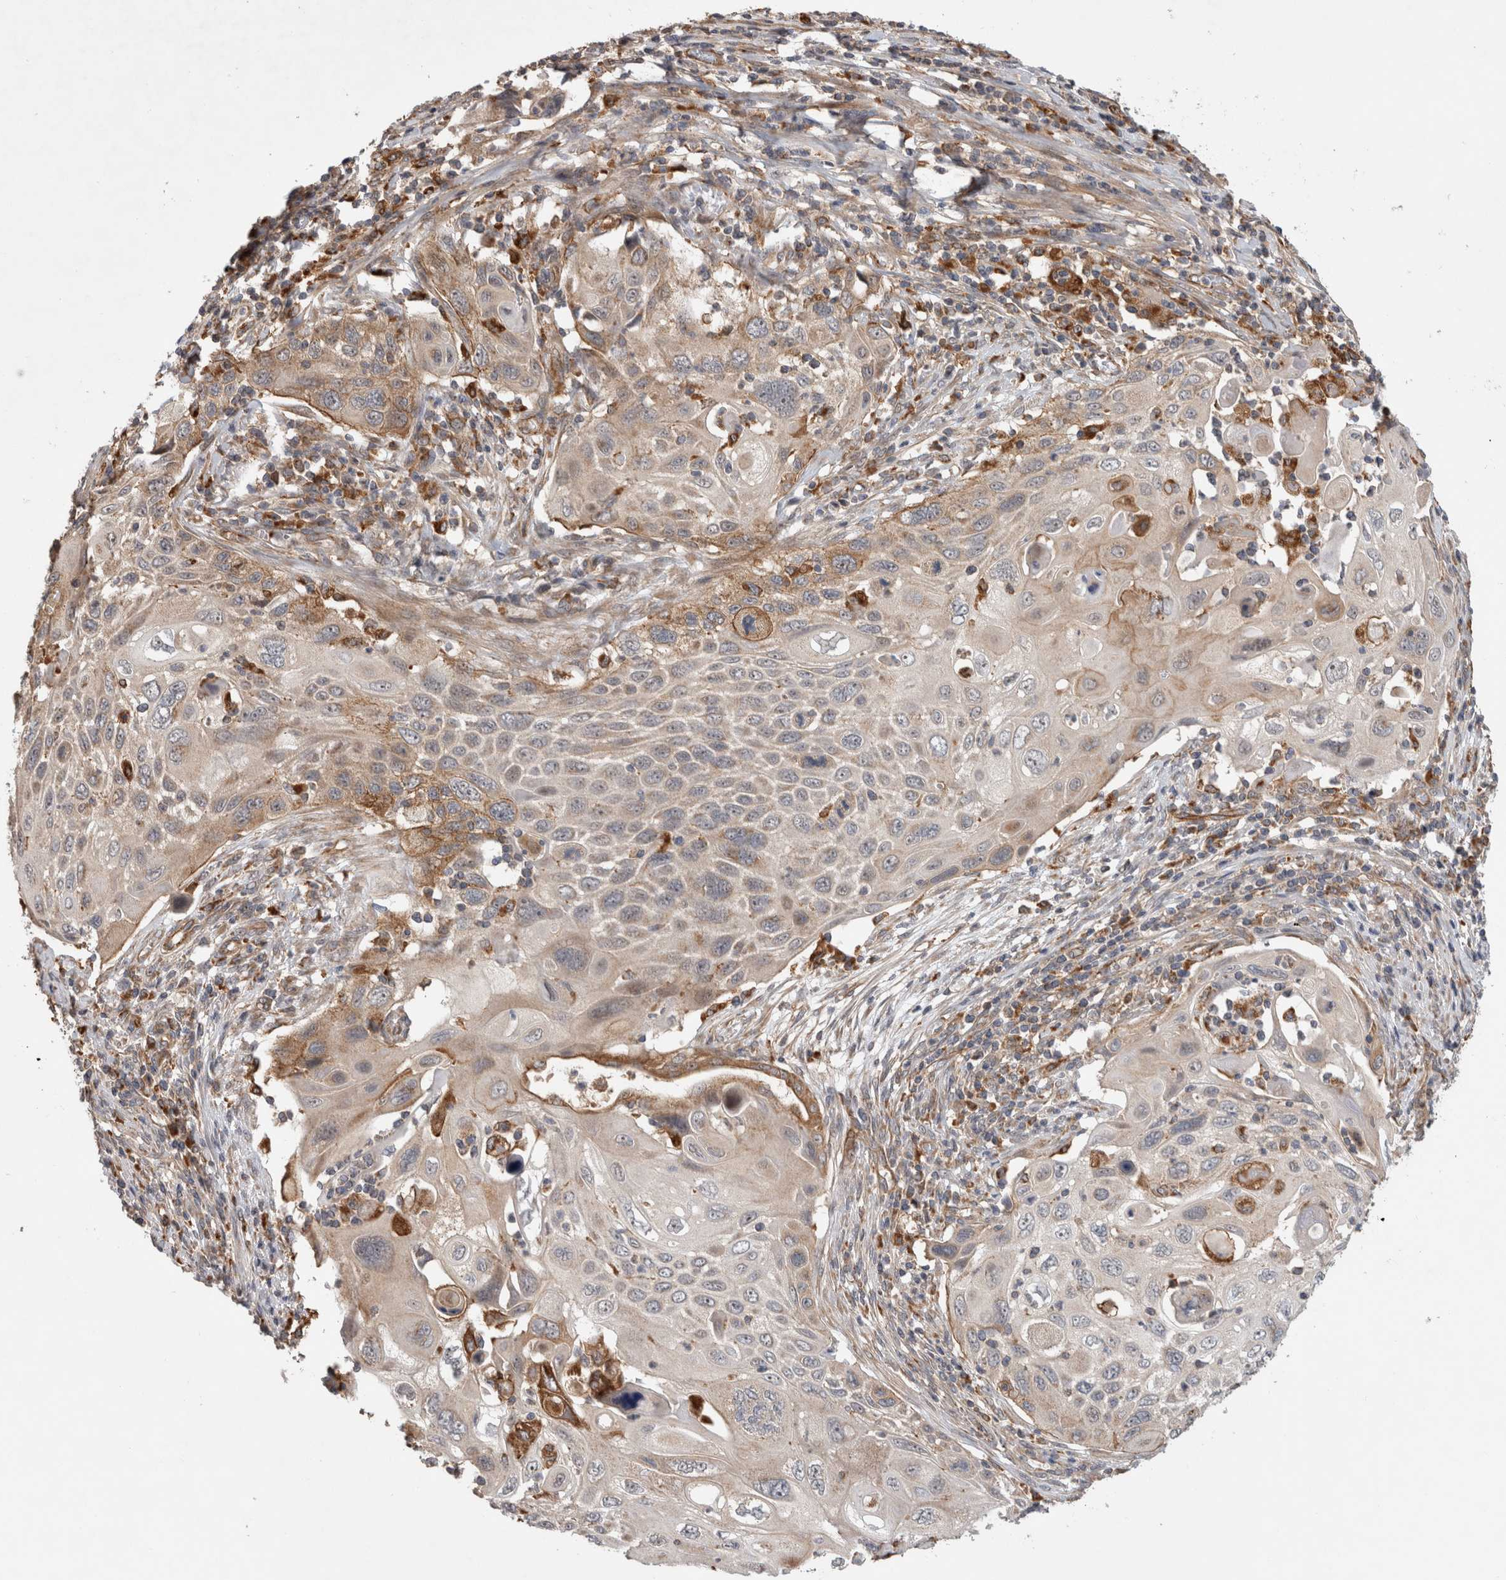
{"staining": {"intensity": "weak", "quantity": ">75%", "location": "cytoplasmic/membranous"}, "tissue": "cervical cancer", "cell_type": "Tumor cells", "image_type": "cancer", "snomed": [{"axis": "morphology", "description": "Squamous cell carcinoma, NOS"}, {"axis": "topography", "description": "Cervix"}], "caption": "IHC histopathology image of squamous cell carcinoma (cervical) stained for a protein (brown), which displays low levels of weak cytoplasmic/membranous staining in approximately >75% of tumor cells.", "gene": "ADGRL3", "patient": {"sex": "female", "age": 70}}